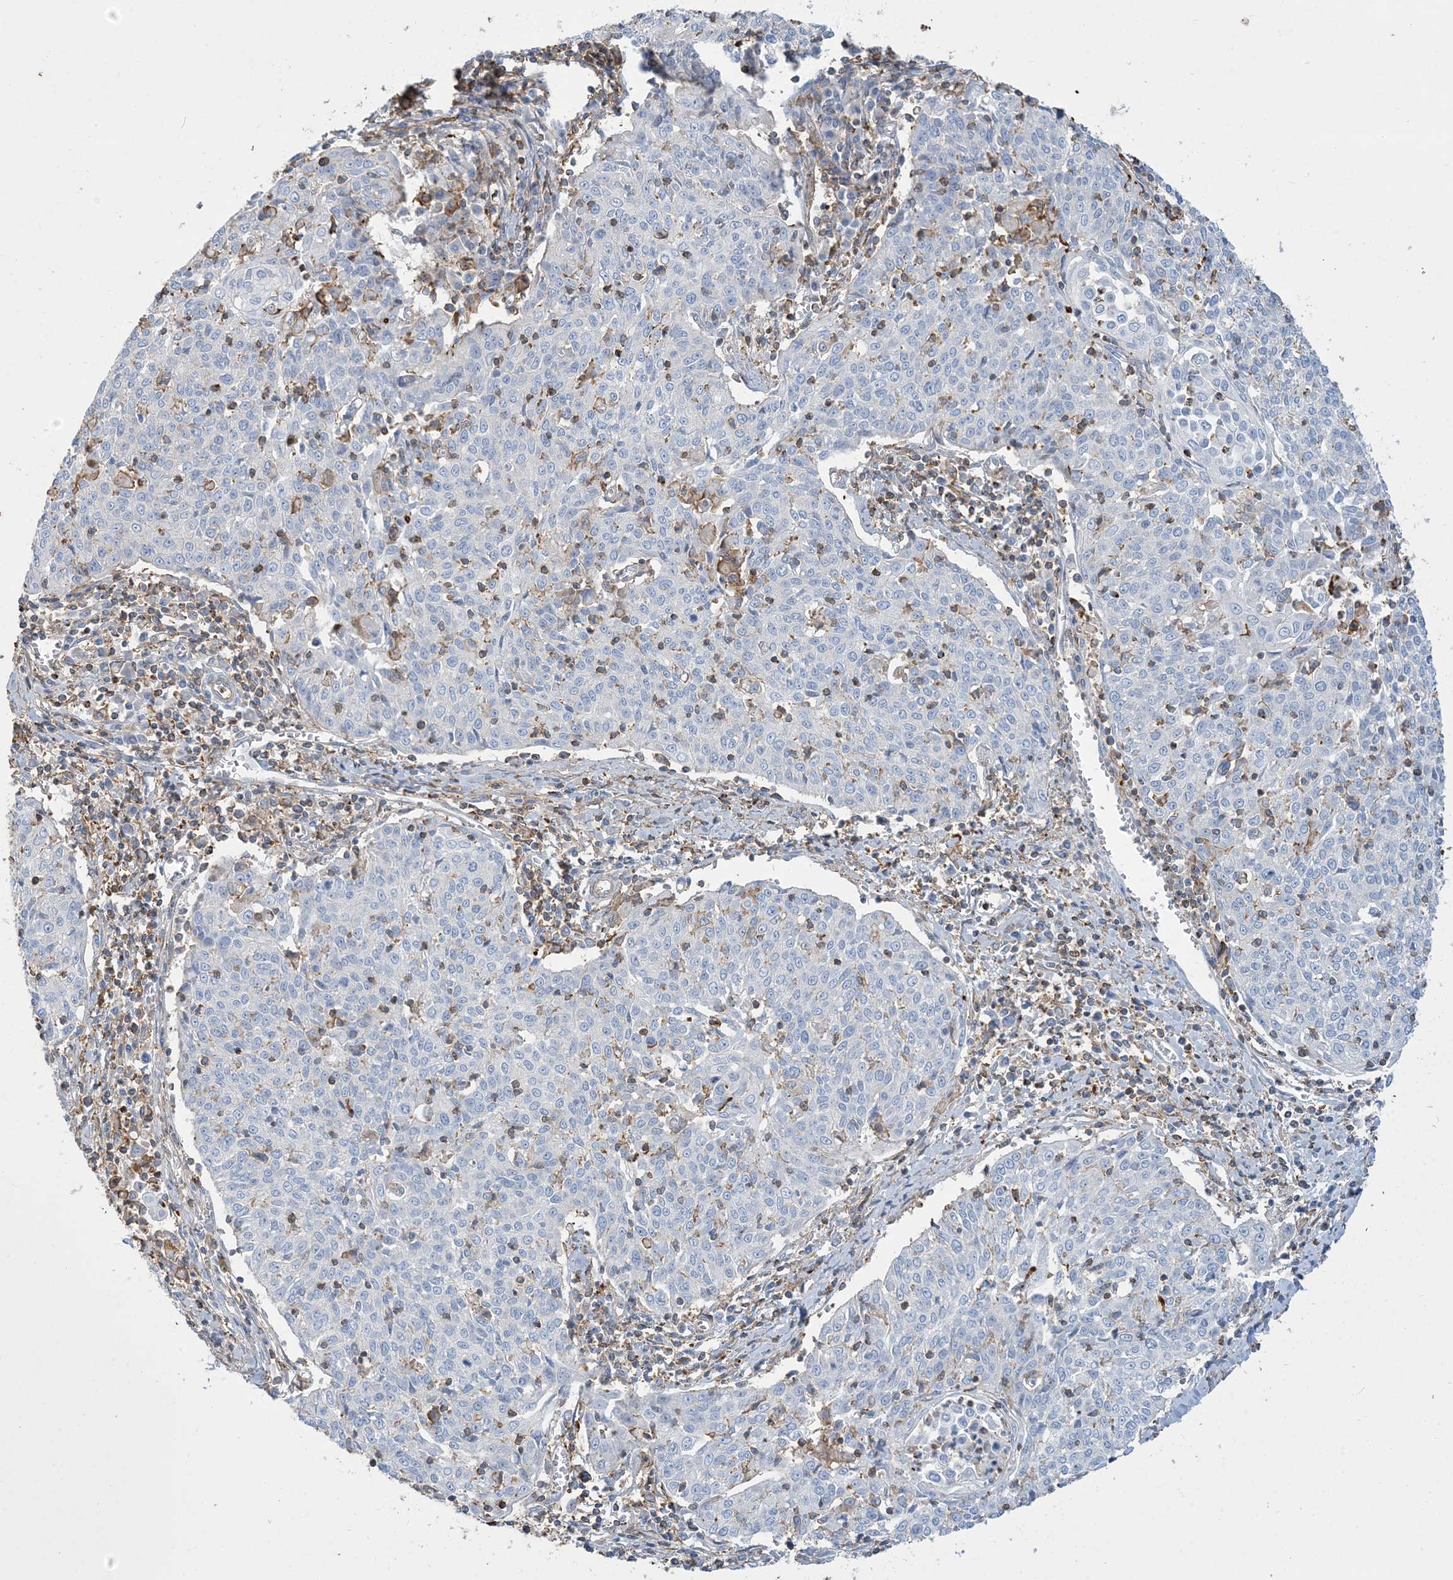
{"staining": {"intensity": "negative", "quantity": "none", "location": "none"}, "tissue": "cervical cancer", "cell_type": "Tumor cells", "image_type": "cancer", "snomed": [{"axis": "morphology", "description": "Squamous cell carcinoma, NOS"}, {"axis": "topography", "description": "Cervix"}], "caption": "Protein analysis of cervical squamous cell carcinoma shows no significant positivity in tumor cells.", "gene": "GTF3C2", "patient": {"sex": "female", "age": 48}}